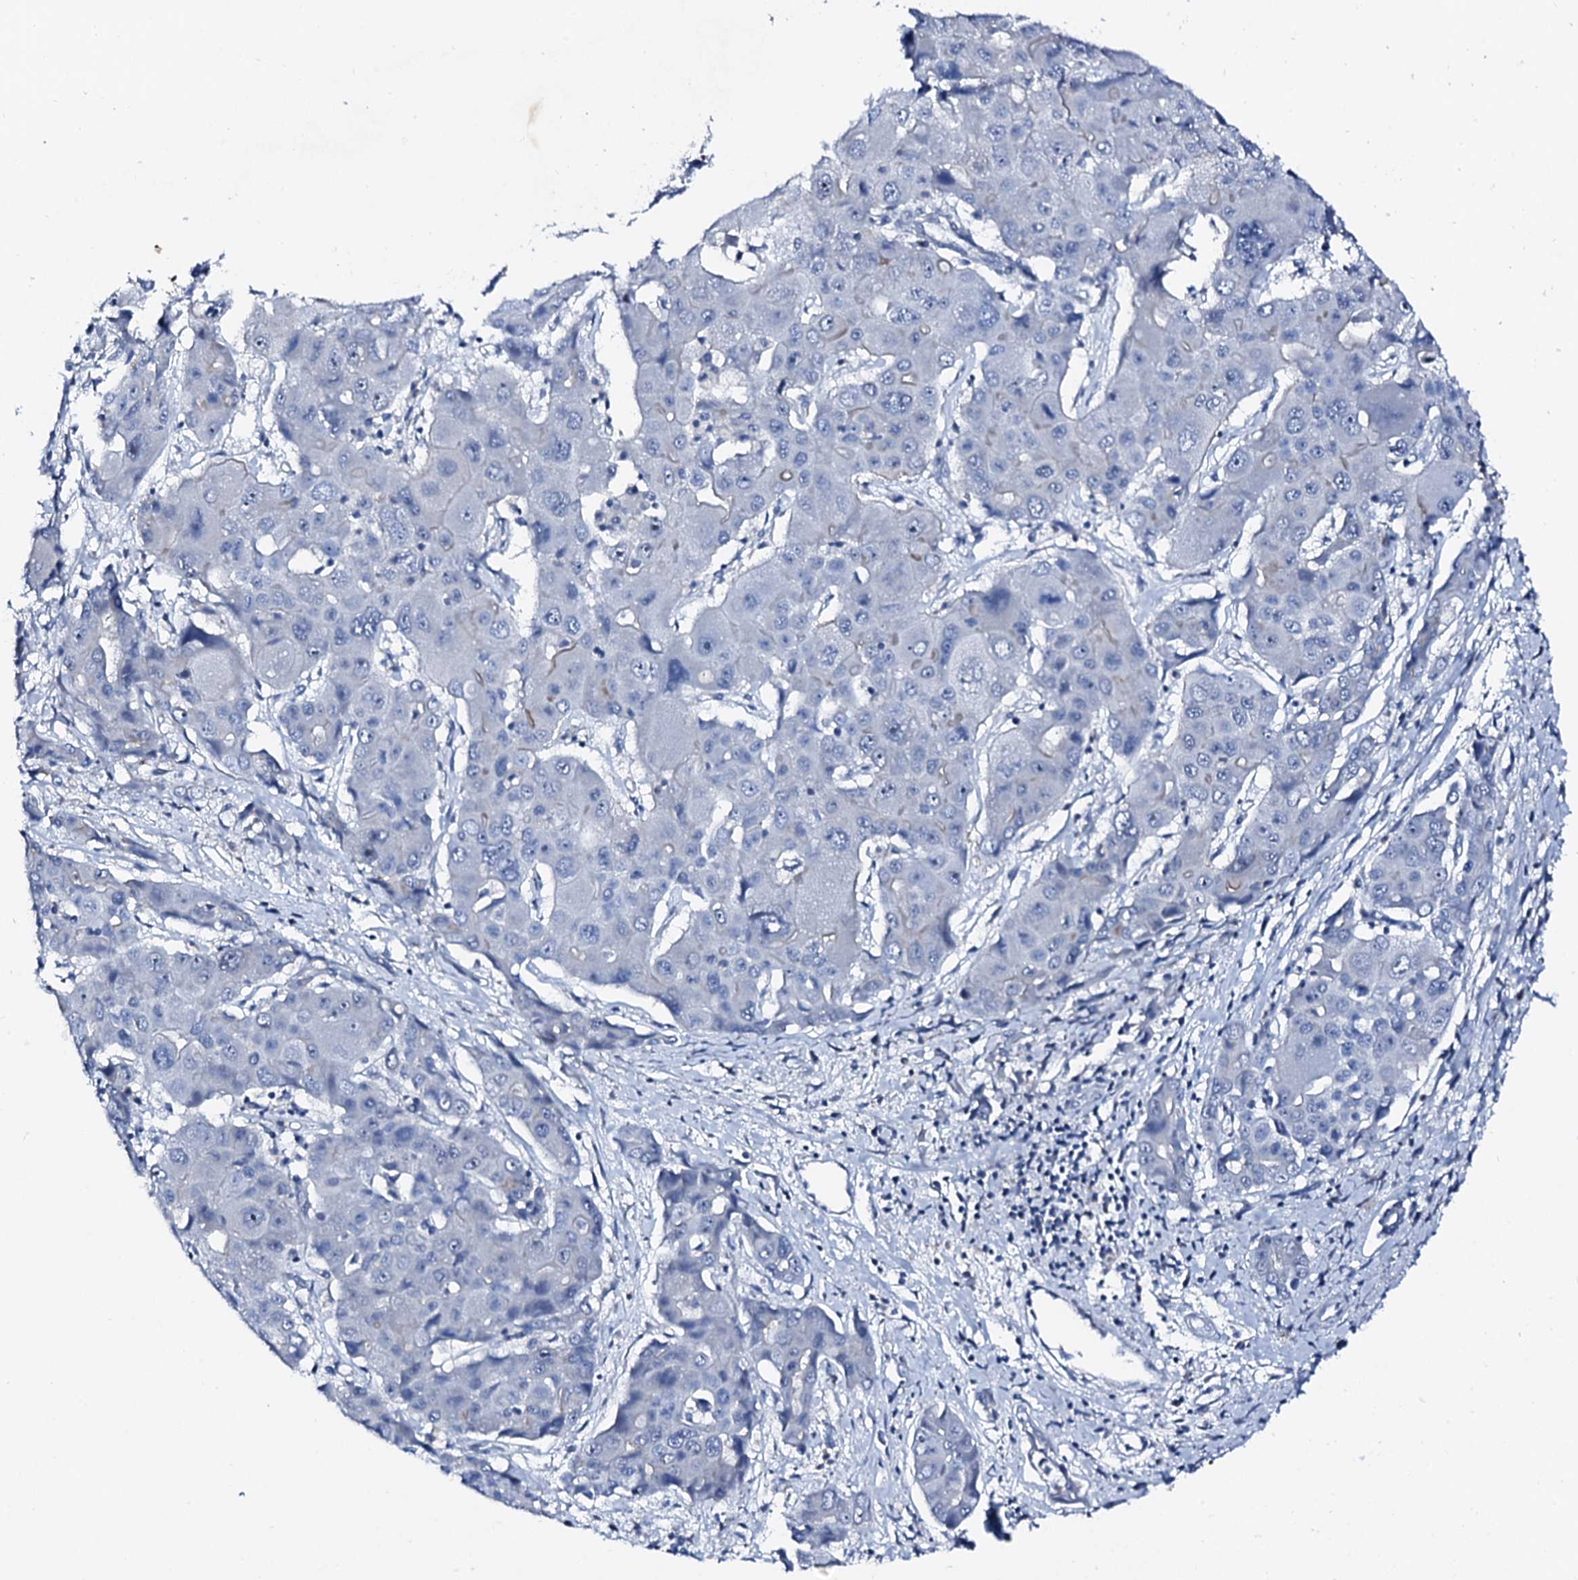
{"staining": {"intensity": "negative", "quantity": "none", "location": "none"}, "tissue": "liver cancer", "cell_type": "Tumor cells", "image_type": "cancer", "snomed": [{"axis": "morphology", "description": "Cholangiocarcinoma"}, {"axis": "topography", "description": "Liver"}], "caption": "Tumor cells show no significant protein staining in liver cancer.", "gene": "TRAFD1", "patient": {"sex": "male", "age": 67}}